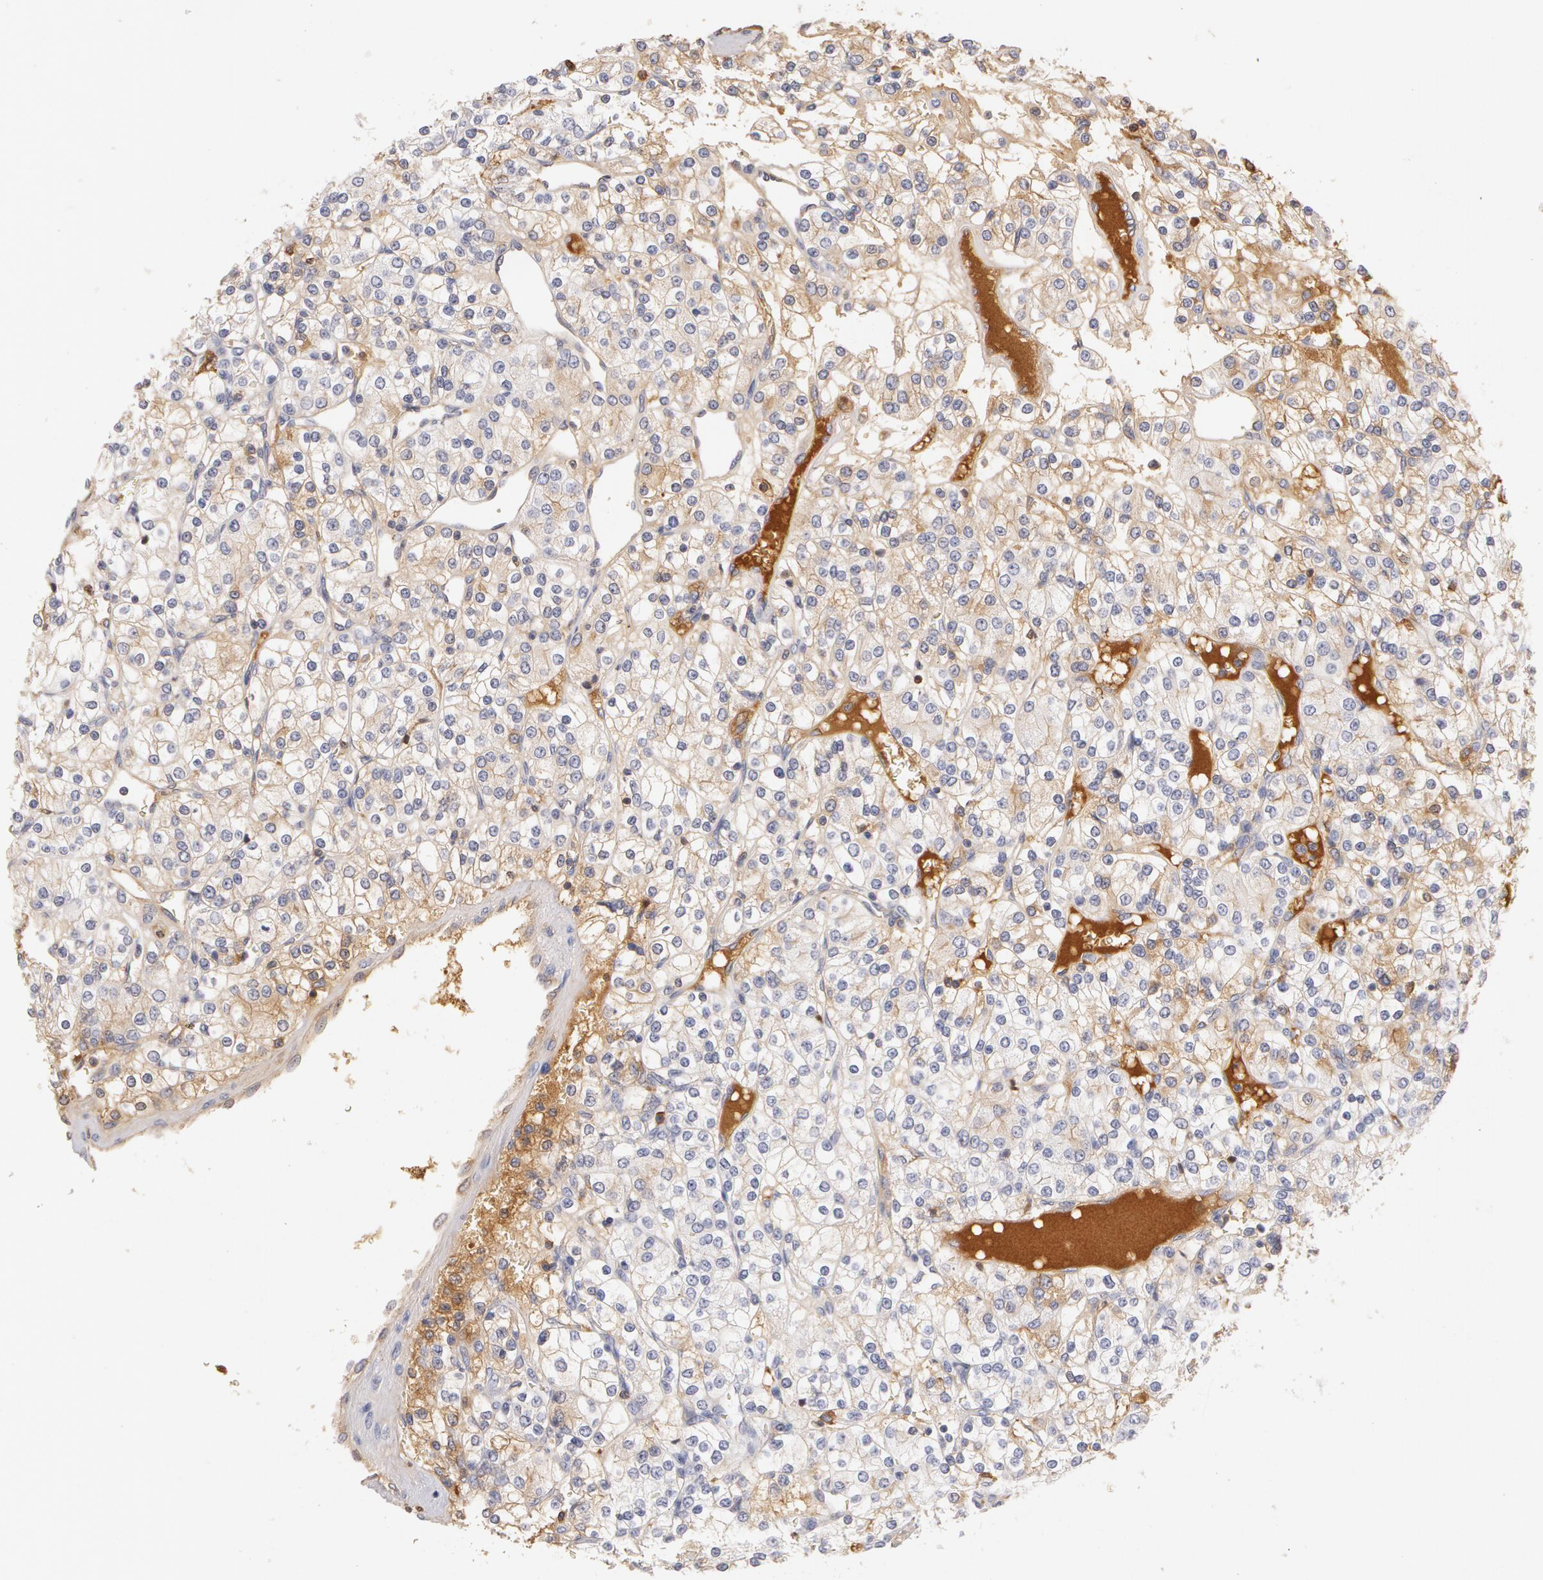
{"staining": {"intensity": "weak", "quantity": "25%-75%", "location": "cytoplasmic/membranous"}, "tissue": "renal cancer", "cell_type": "Tumor cells", "image_type": "cancer", "snomed": [{"axis": "morphology", "description": "Adenocarcinoma, NOS"}, {"axis": "topography", "description": "Kidney"}], "caption": "Renal cancer (adenocarcinoma) was stained to show a protein in brown. There is low levels of weak cytoplasmic/membranous positivity in approximately 25%-75% of tumor cells.", "gene": "GC", "patient": {"sex": "female", "age": 62}}